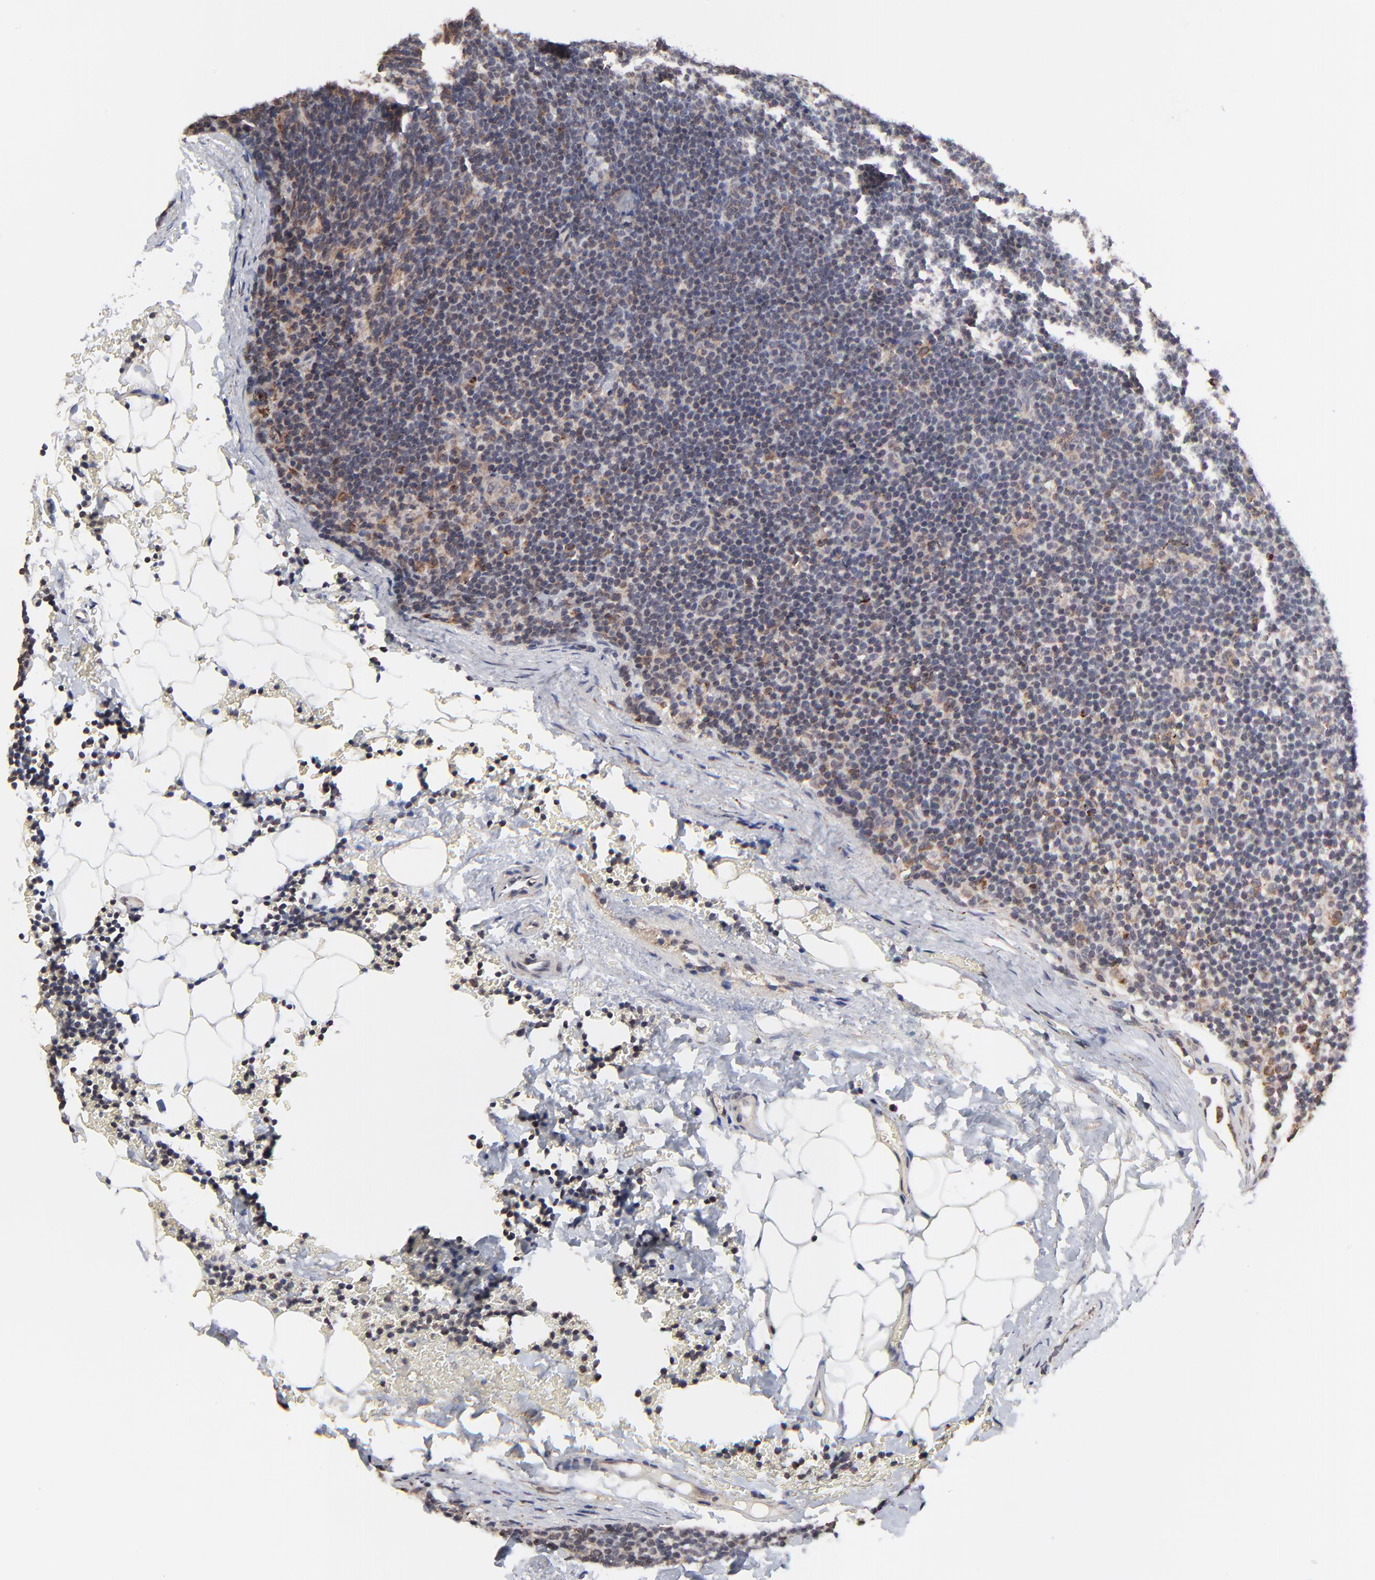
{"staining": {"intensity": "weak", "quantity": "<25%", "location": "cytoplasmic/membranous"}, "tissue": "lymphoma", "cell_type": "Tumor cells", "image_type": "cancer", "snomed": [{"axis": "morphology", "description": "Malignant lymphoma, non-Hodgkin's type, High grade"}, {"axis": "topography", "description": "Lymph node"}], "caption": "DAB immunohistochemical staining of human lymphoma displays no significant staining in tumor cells. Nuclei are stained in blue.", "gene": "ELP2", "patient": {"sex": "female", "age": 58}}